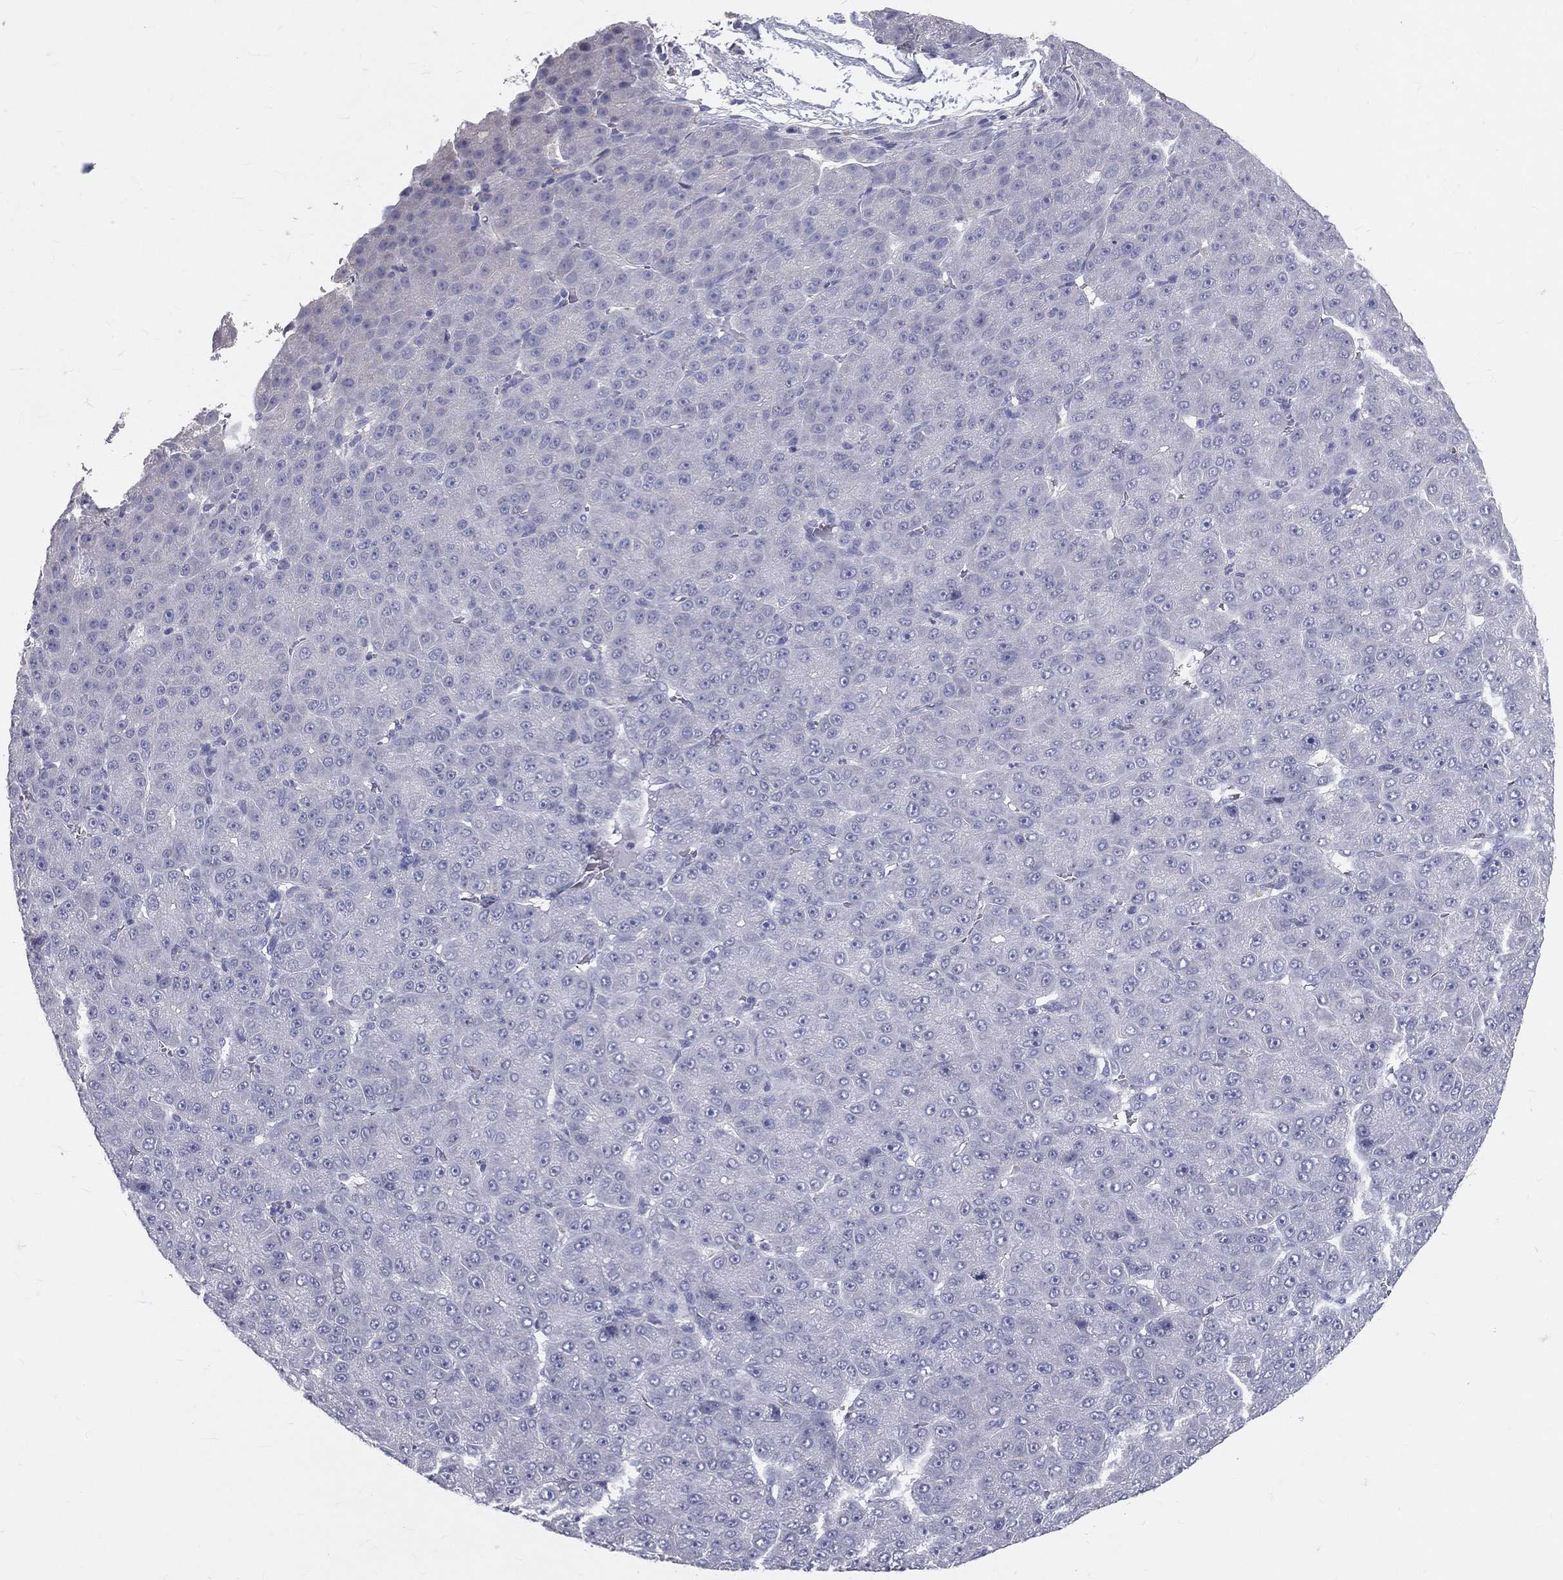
{"staining": {"intensity": "negative", "quantity": "none", "location": "none"}, "tissue": "liver cancer", "cell_type": "Tumor cells", "image_type": "cancer", "snomed": [{"axis": "morphology", "description": "Carcinoma, Hepatocellular, NOS"}, {"axis": "topography", "description": "Liver"}], "caption": "Immunohistochemistry (IHC) micrograph of neoplastic tissue: liver hepatocellular carcinoma stained with DAB demonstrates no significant protein positivity in tumor cells.", "gene": "TFPI2", "patient": {"sex": "male", "age": 67}}